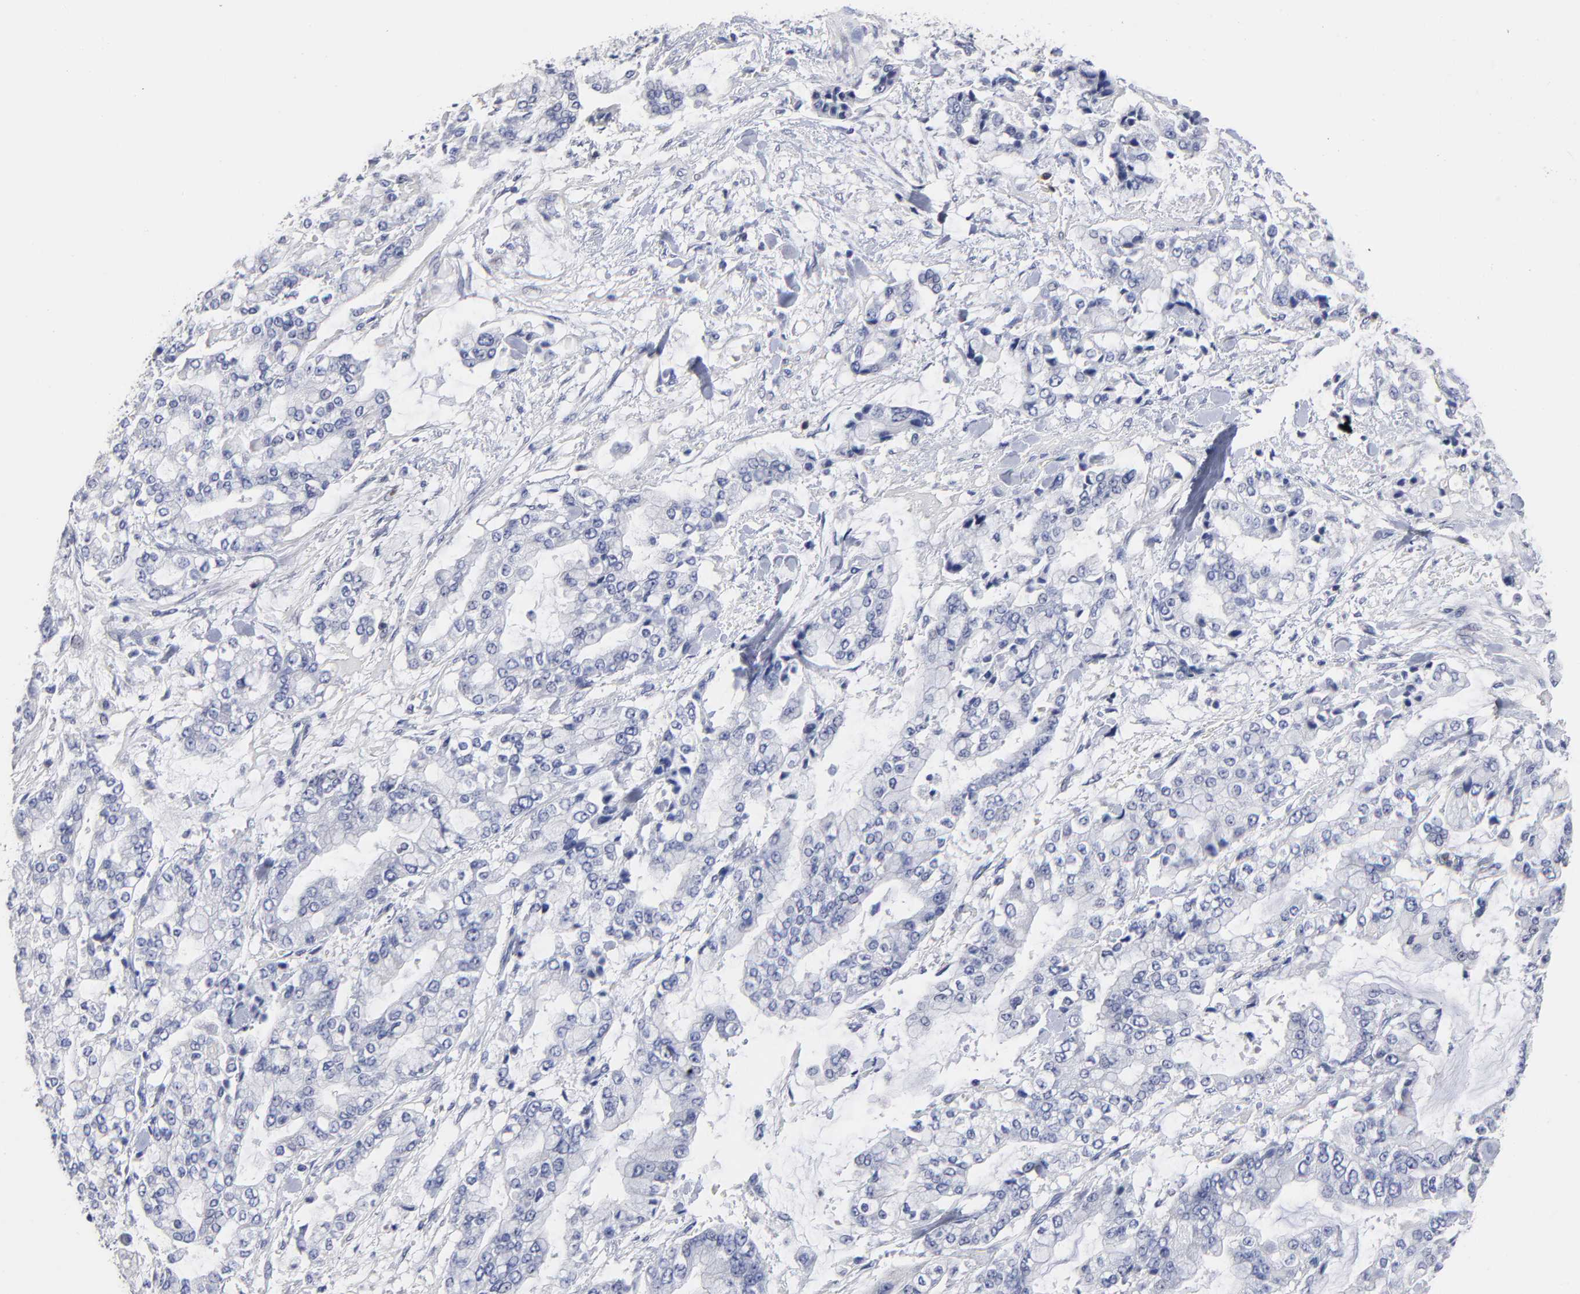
{"staining": {"intensity": "negative", "quantity": "none", "location": "none"}, "tissue": "stomach cancer", "cell_type": "Tumor cells", "image_type": "cancer", "snomed": [{"axis": "morphology", "description": "Normal tissue, NOS"}, {"axis": "morphology", "description": "Adenocarcinoma, NOS"}, {"axis": "topography", "description": "Stomach, upper"}, {"axis": "topography", "description": "Stomach"}], "caption": "A high-resolution micrograph shows immunohistochemistry (IHC) staining of adenocarcinoma (stomach), which displays no significant expression in tumor cells. (DAB immunohistochemistry (IHC), high magnification).", "gene": "TRAT1", "patient": {"sex": "male", "age": 76}}